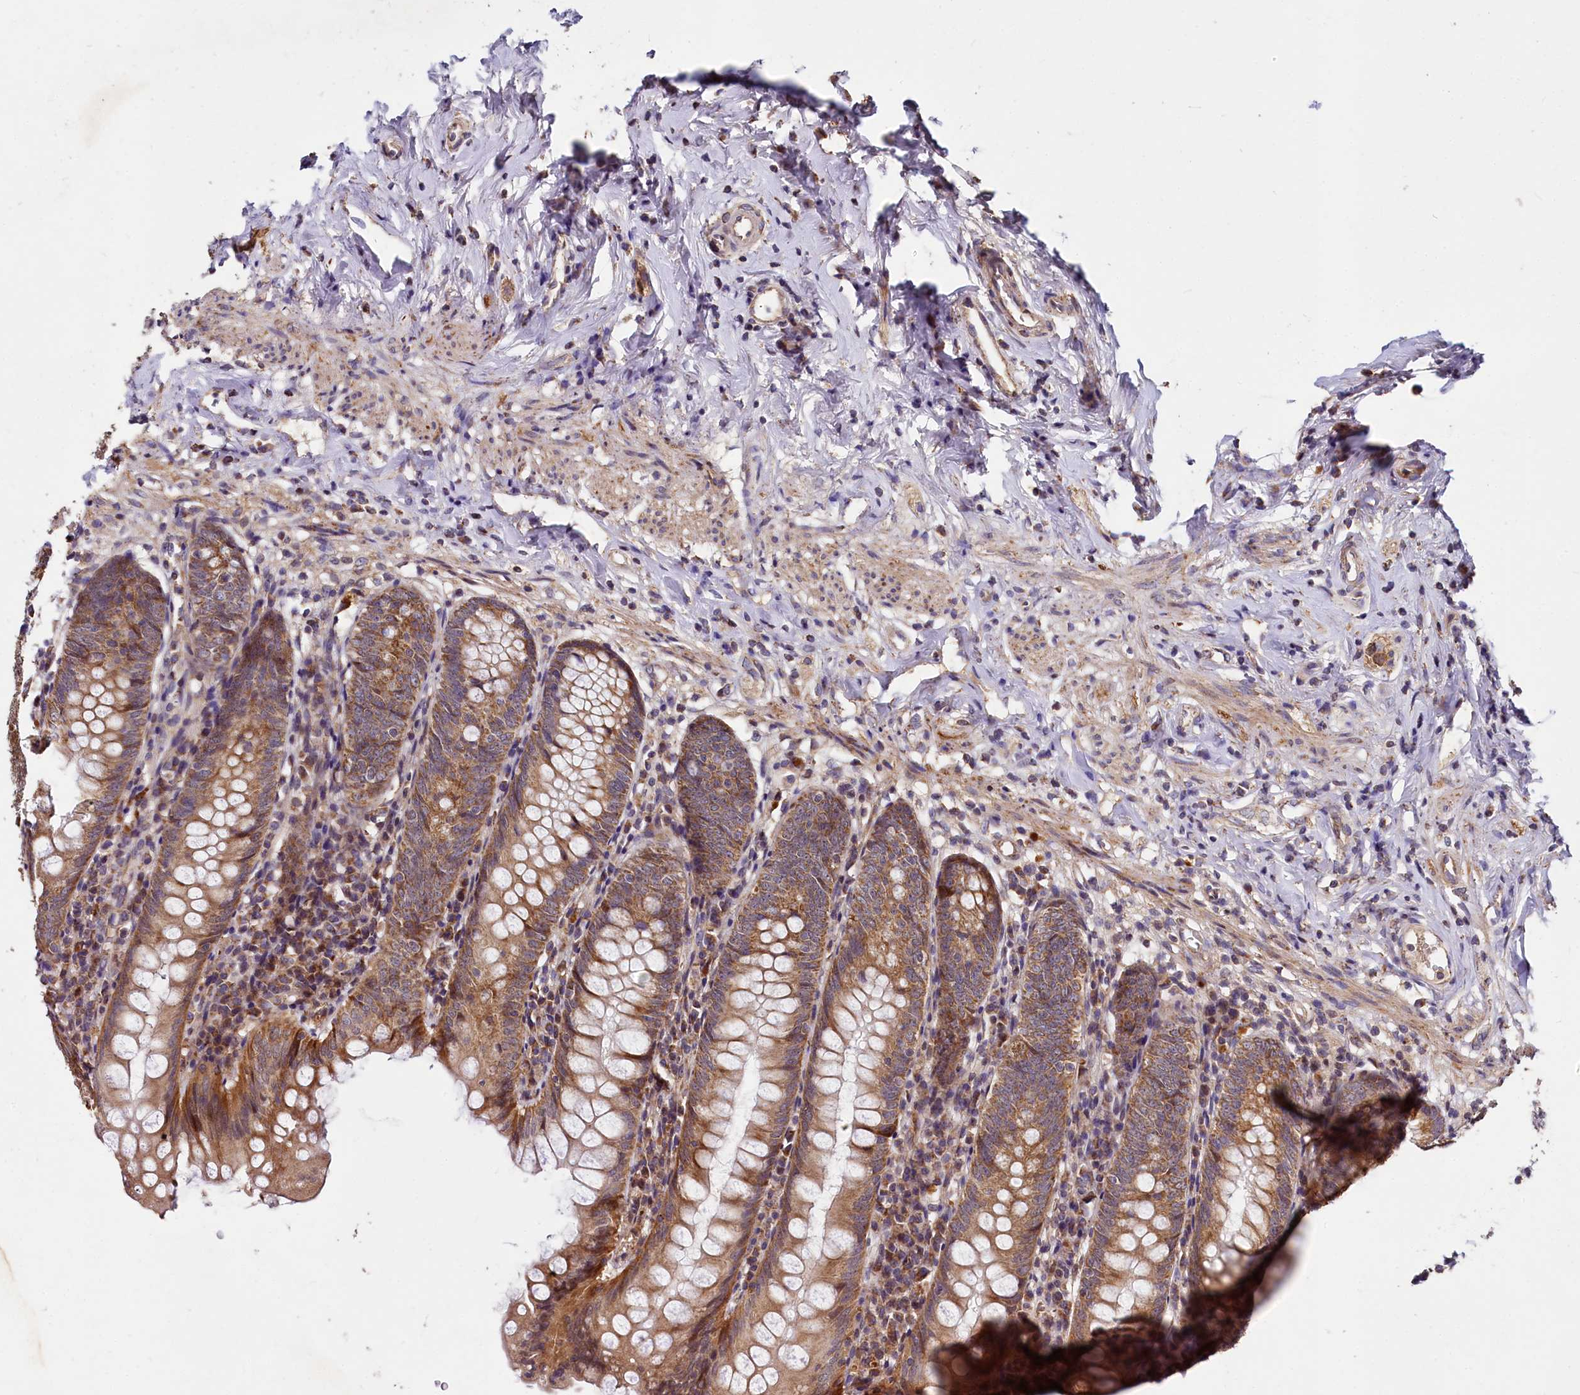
{"staining": {"intensity": "moderate", "quantity": ">75%", "location": "cytoplasmic/membranous"}, "tissue": "appendix", "cell_type": "Glandular cells", "image_type": "normal", "snomed": [{"axis": "morphology", "description": "Normal tissue, NOS"}, {"axis": "topography", "description": "Appendix"}], "caption": "Immunohistochemical staining of benign appendix displays medium levels of moderate cytoplasmic/membranous staining in about >75% of glandular cells.", "gene": "SPRYD3", "patient": {"sex": "female", "age": 54}}